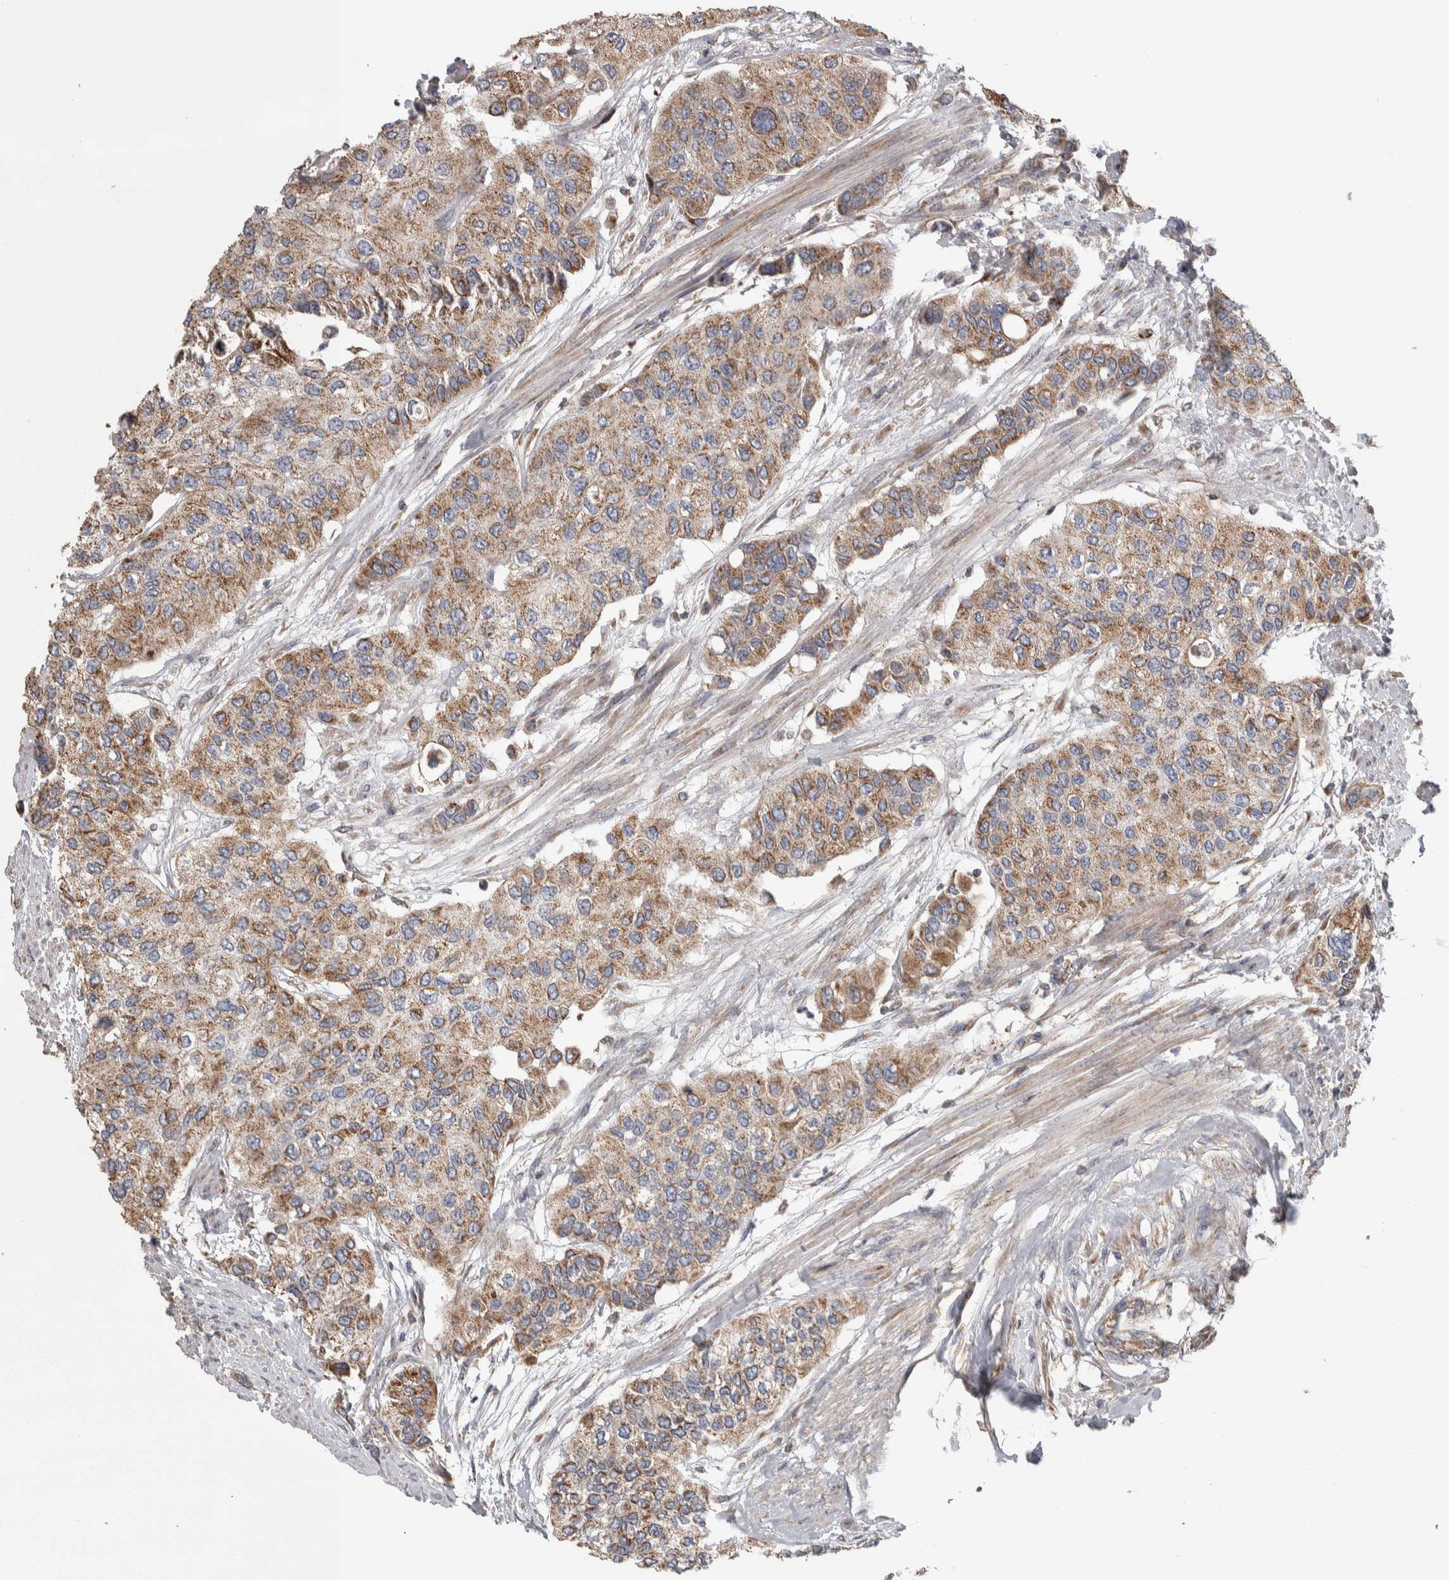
{"staining": {"intensity": "moderate", "quantity": ">75%", "location": "cytoplasmic/membranous"}, "tissue": "urothelial cancer", "cell_type": "Tumor cells", "image_type": "cancer", "snomed": [{"axis": "morphology", "description": "Urothelial carcinoma, High grade"}, {"axis": "topography", "description": "Urinary bladder"}], "caption": "Protein staining of urothelial carcinoma (high-grade) tissue demonstrates moderate cytoplasmic/membranous expression in about >75% of tumor cells.", "gene": "SCO1", "patient": {"sex": "female", "age": 56}}